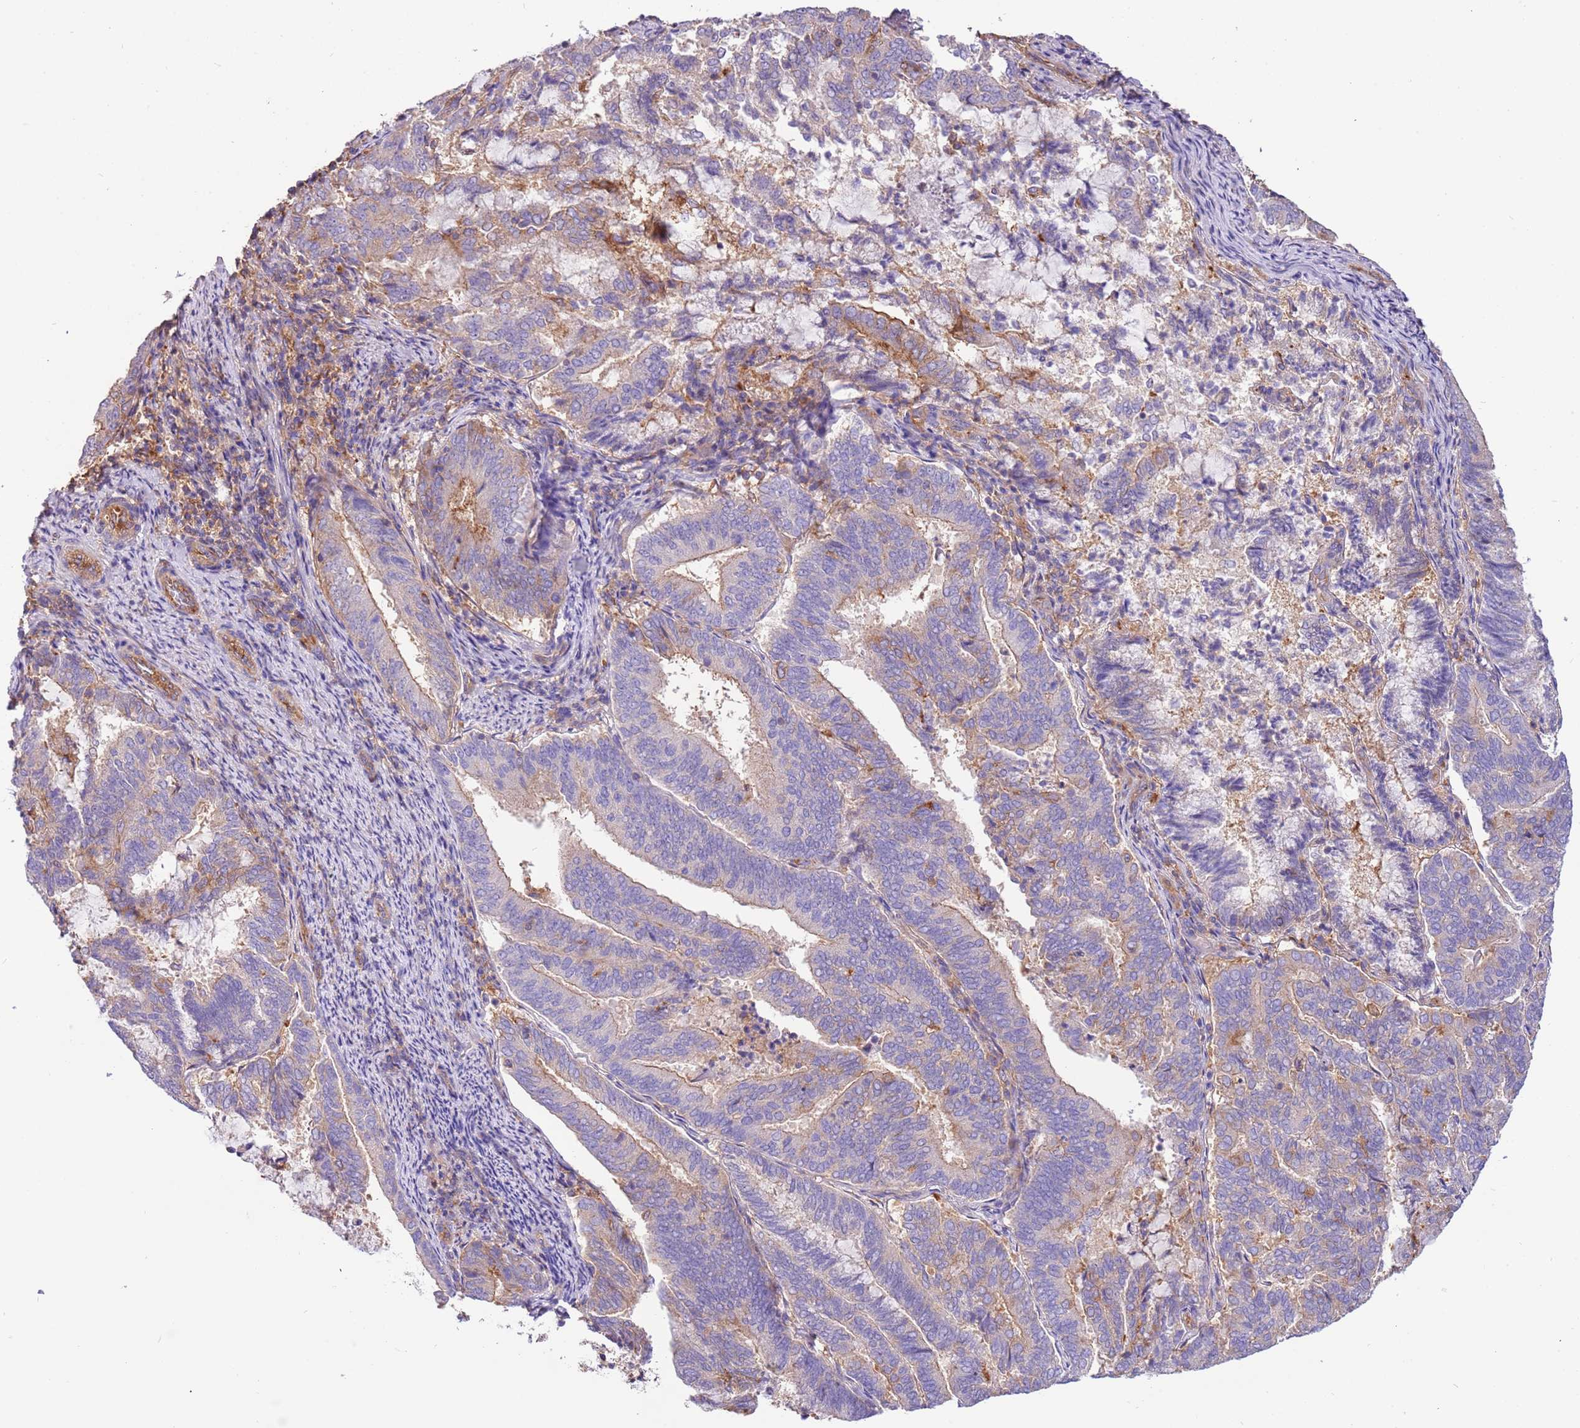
{"staining": {"intensity": "moderate", "quantity": "<25%", "location": "cytoplasmic/membranous"}, "tissue": "endometrial cancer", "cell_type": "Tumor cells", "image_type": "cancer", "snomed": [{"axis": "morphology", "description": "Adenocarcinoma, NOS"}, {"axis": "topography", "description": "Endometrium"}], "caption": "Immunohistochemical staining of human endometrial cancer (adenocarcinoma) demonstrates moderate cytoplasmic/membranous protein expression in approximately <25% of tumor cells. (DAB = brown stain, brightfield microscopy at high magnification).", "gene": "NAALADL1", "patient": {"sex": "female", "age": 80}}